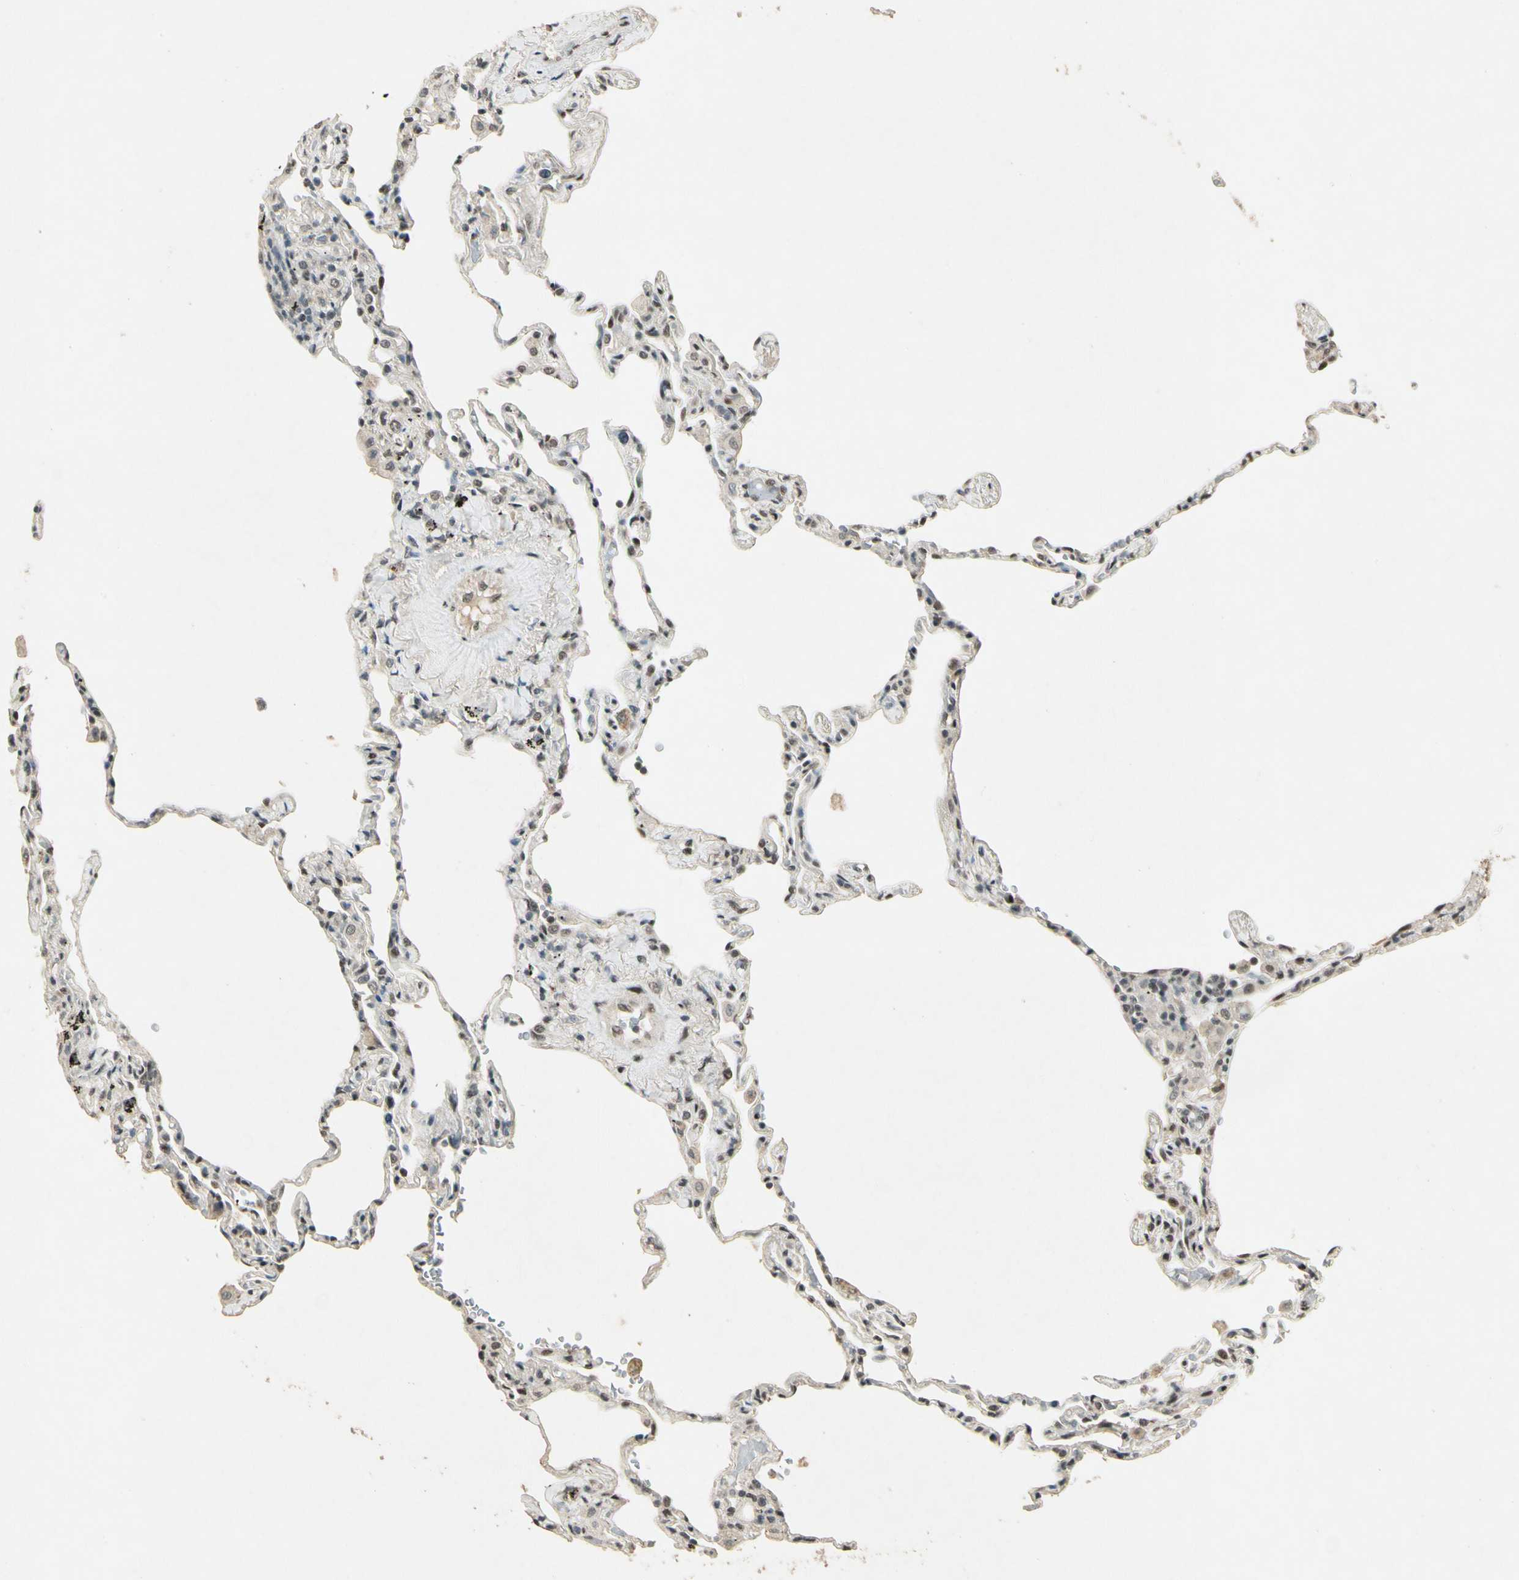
{"staining": {"intensity": "weak", "quantity": "25%-75%", "location": "nuclear"}, "tissue": "lung", "cell_type": "Alveolar cells", "image_type": "normal", "snomed": [{"axis": "morphology", "description": "Normal tissue, NOS"}, {"axis": "topography", "description": "Lung"}], "caption": "Weak nuclear positivity is seen in approximately 25%-75% of alveolar cells in unremarkable lung. The staining was performed using DAB (3,3'-diaminobenzidine), with brown indicating positive protein expression. Nuclei are stained blue with hematoxylin.", "gene": "ZBTB4", "patient": {"sex": "male", "age": 59}}